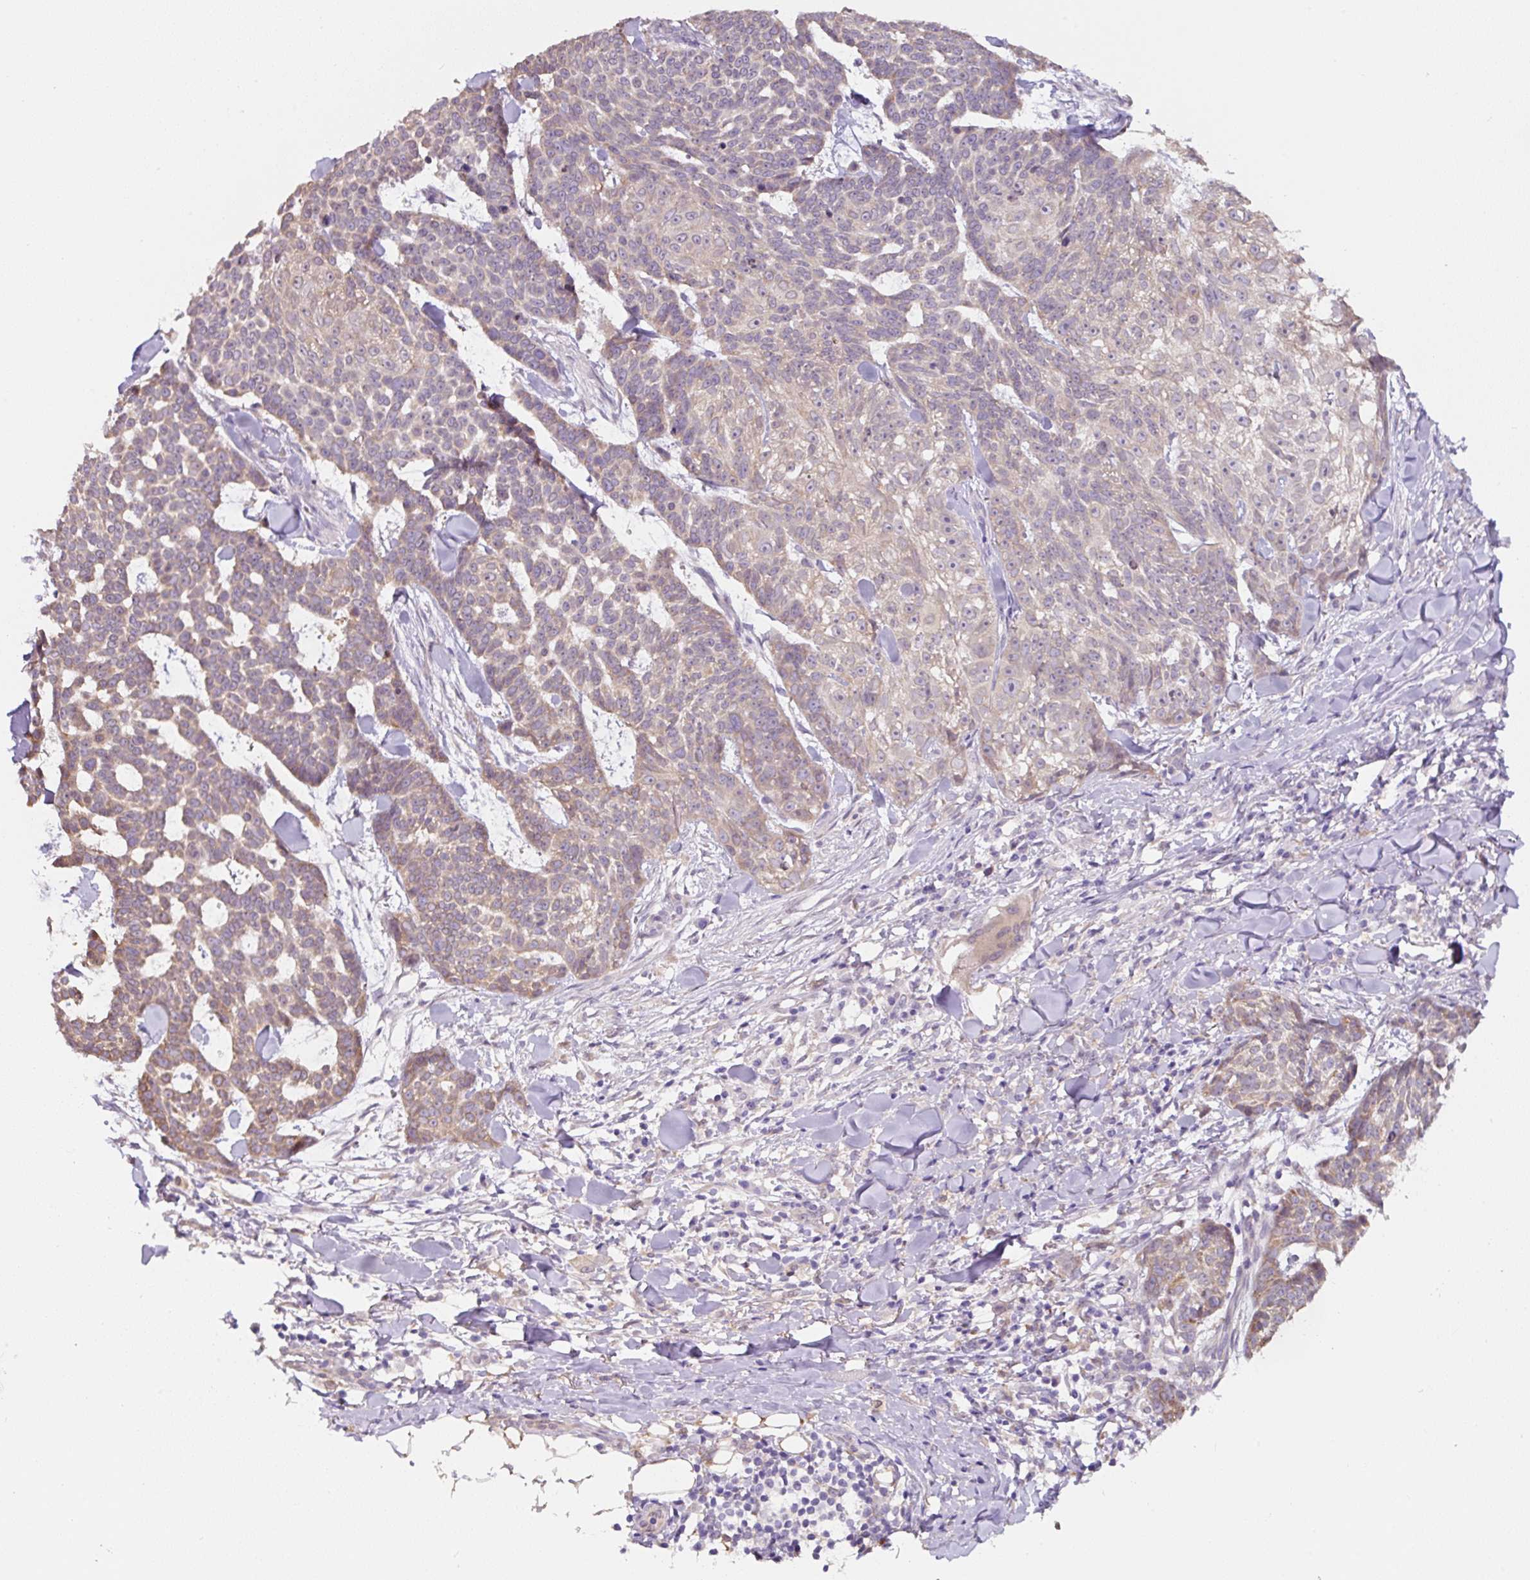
{"staining": {"intensity": "moderate", "quantity": "25%-75%", "location": "cytoplasmic/membranous"}, "tissue": "skin cancer", "cell_type": "Tumor cells", "image_type": "cancer", "snomed": [{"axis": "morphology", "description": "Basal cell carcinoma"}, {"axis": "topography", "description": "Skin"}], "caption": "Immunohistochemical staining of skin cancer shows medium levels of moderate cytoplasmic/membranous protein staining in about 25%-75% of tumor cells. (DAB IHC, brown staining for protein, blue staining for nuclei).", "gene": "ASRGL1", "patient": {"sex": "female", "age": 93}}